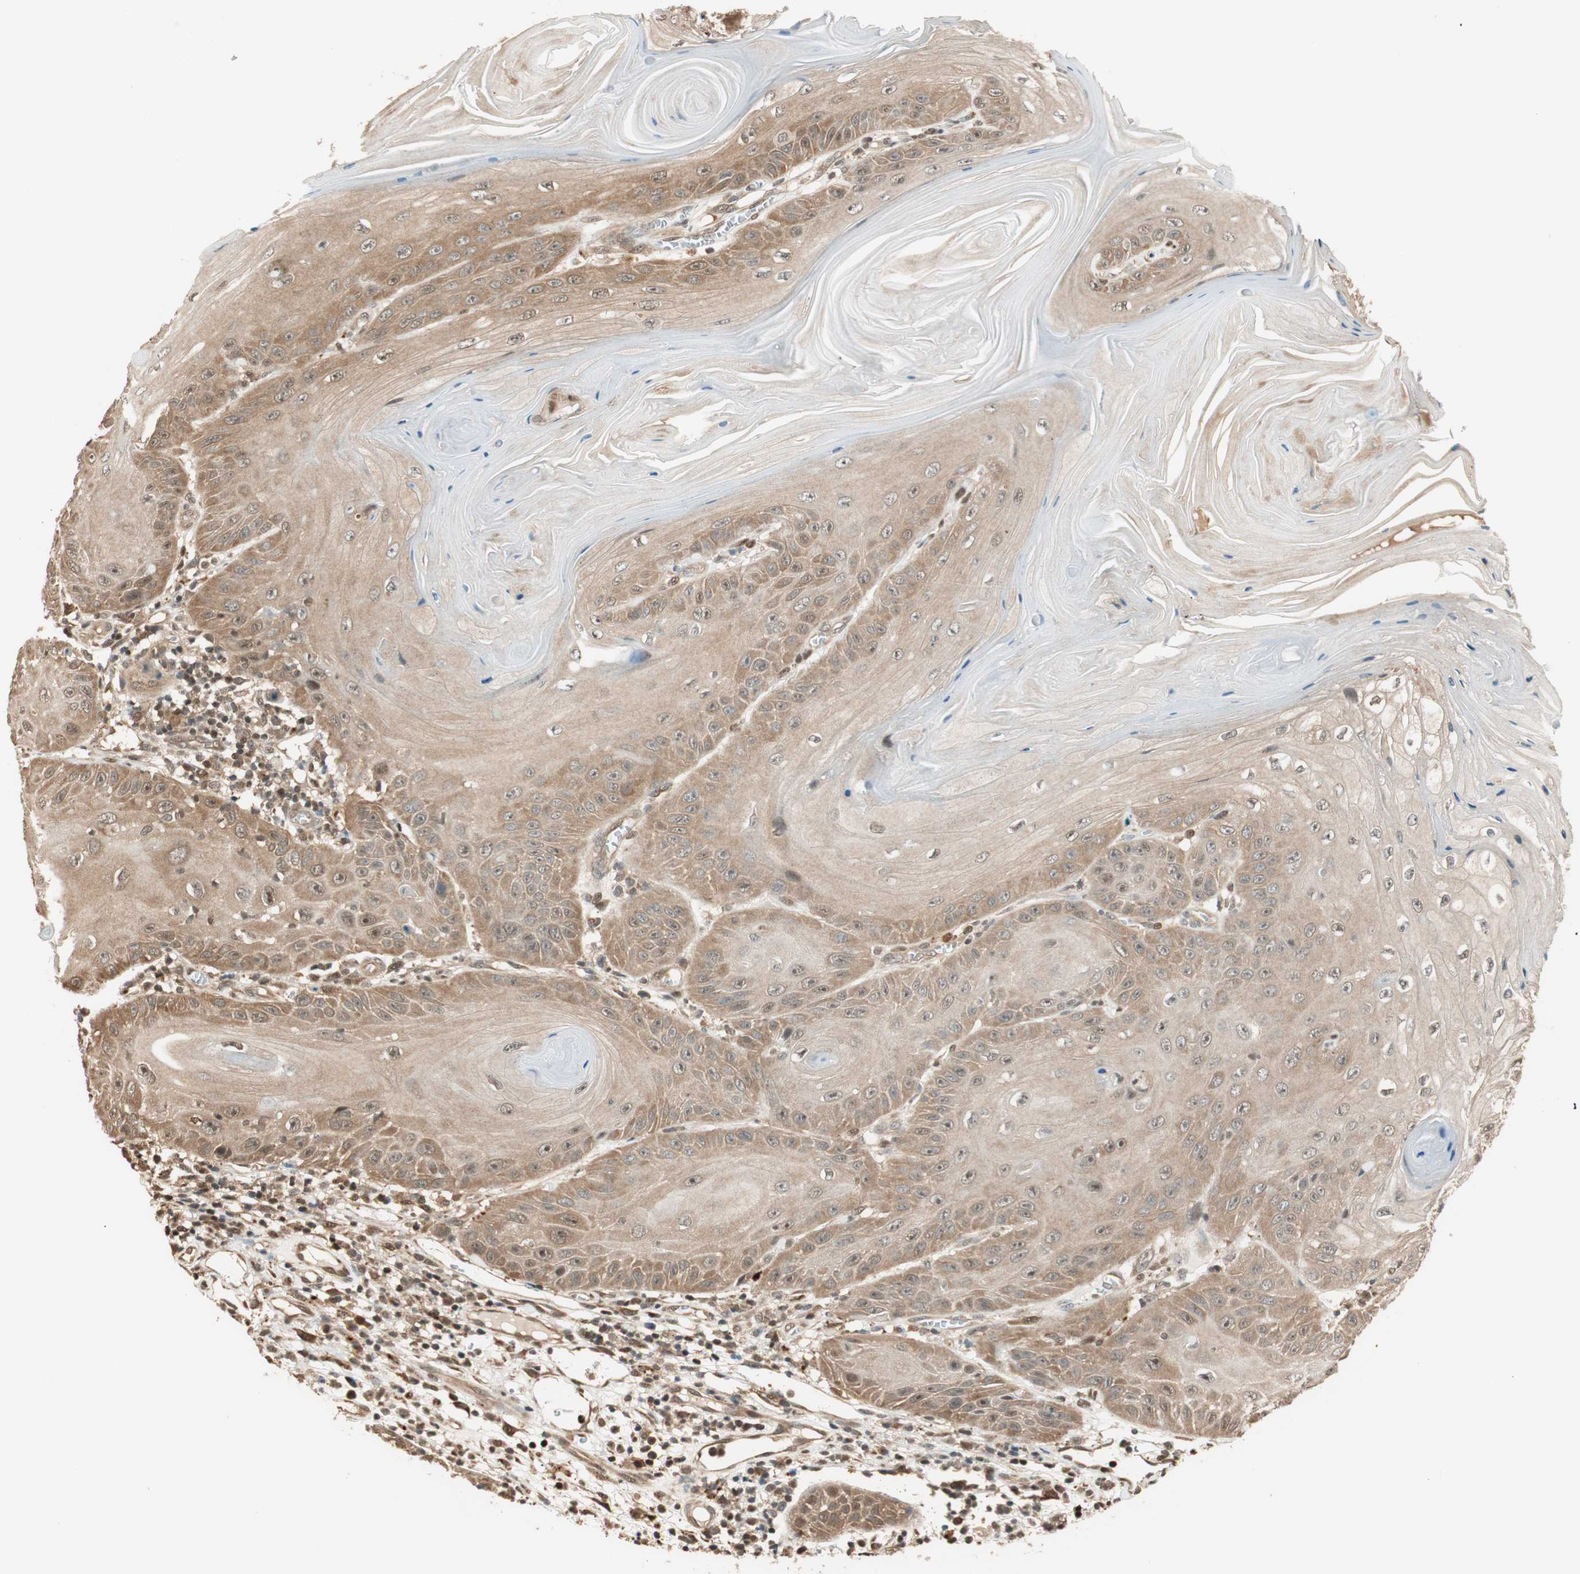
{"staining": {"intensity": "moderate", "quantity": ">75%", "location": "cytoplasmic/membranous,nuclear"}, "tissue": "skin cancer", "cell_type": "Tumor cells", "image_type": "cancer", "snomed": [{"axis": "morphology", "description": "Squamous cell carcinoma, NOS"}, {"axis": "topography", "description": "Skin"}], "caption": "This micrograph demonstrates IHC staining of squamous cell carcinoma (skin), with medium moderate cytoplasmic/membranous and nuclear staining in approximately >75% of tumor cells.", "gene": "ZNF443", "patient": {"sex": "female", "age": 78}}